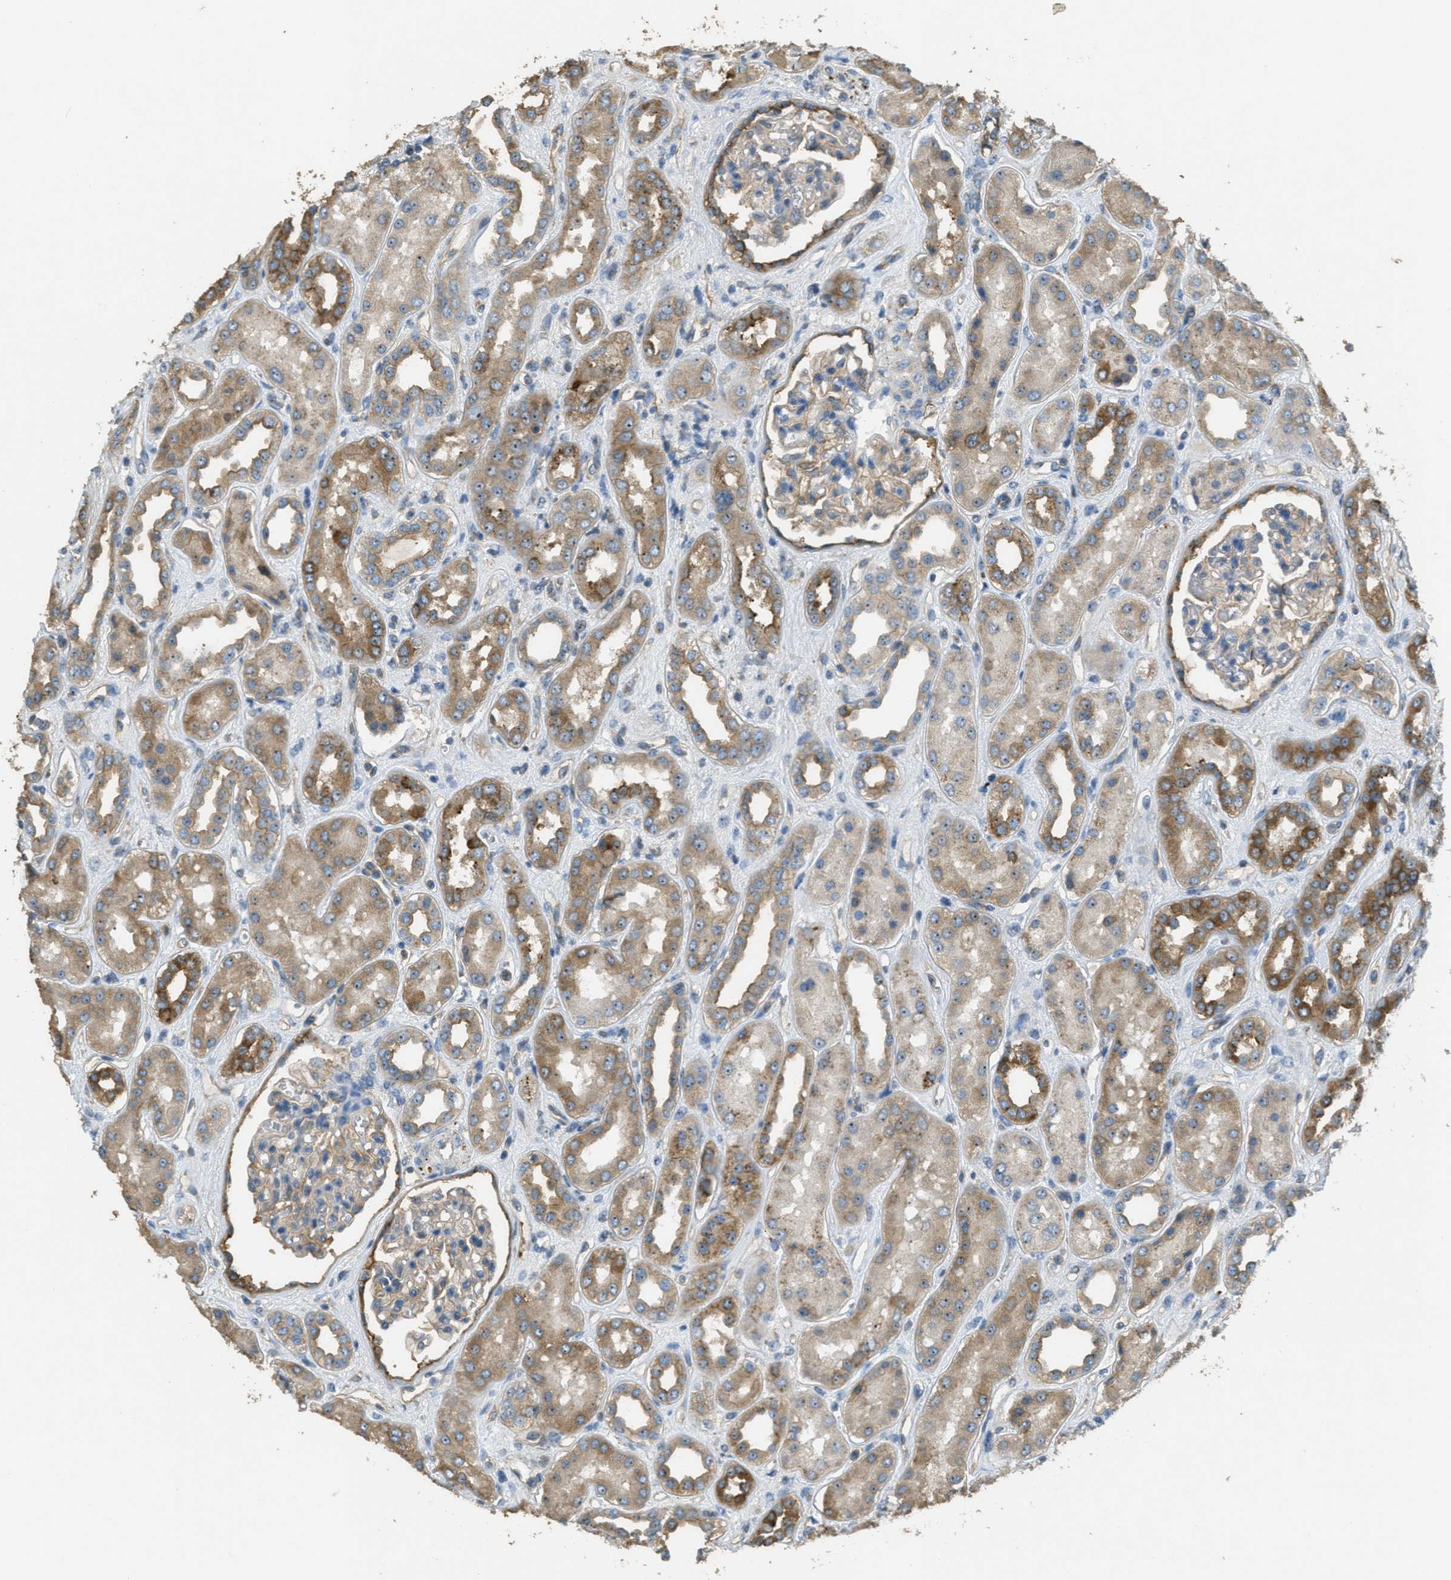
{"staining": {"intensity": "weak", "quantity": "<25%", "location": "cytoplasmic/membranous"}, "tissue": "kidney", "cell_type": "Cells in glomeruli", "image_type": "normal", "snomed": [{"axis": "morphology", "description": "Normal tissue, NOS"}, {"axis": "topography", "description": "Kidney"}], "caption": "An image of human kidney is negative for staining in cells in glomeruli. Brightfield microscopy of IHC stained with DAB (brown) and hematoxylin (blue), captured at high magnification.", "gene": "OSMR", "patient": {"sex": "male", "age": 59}}